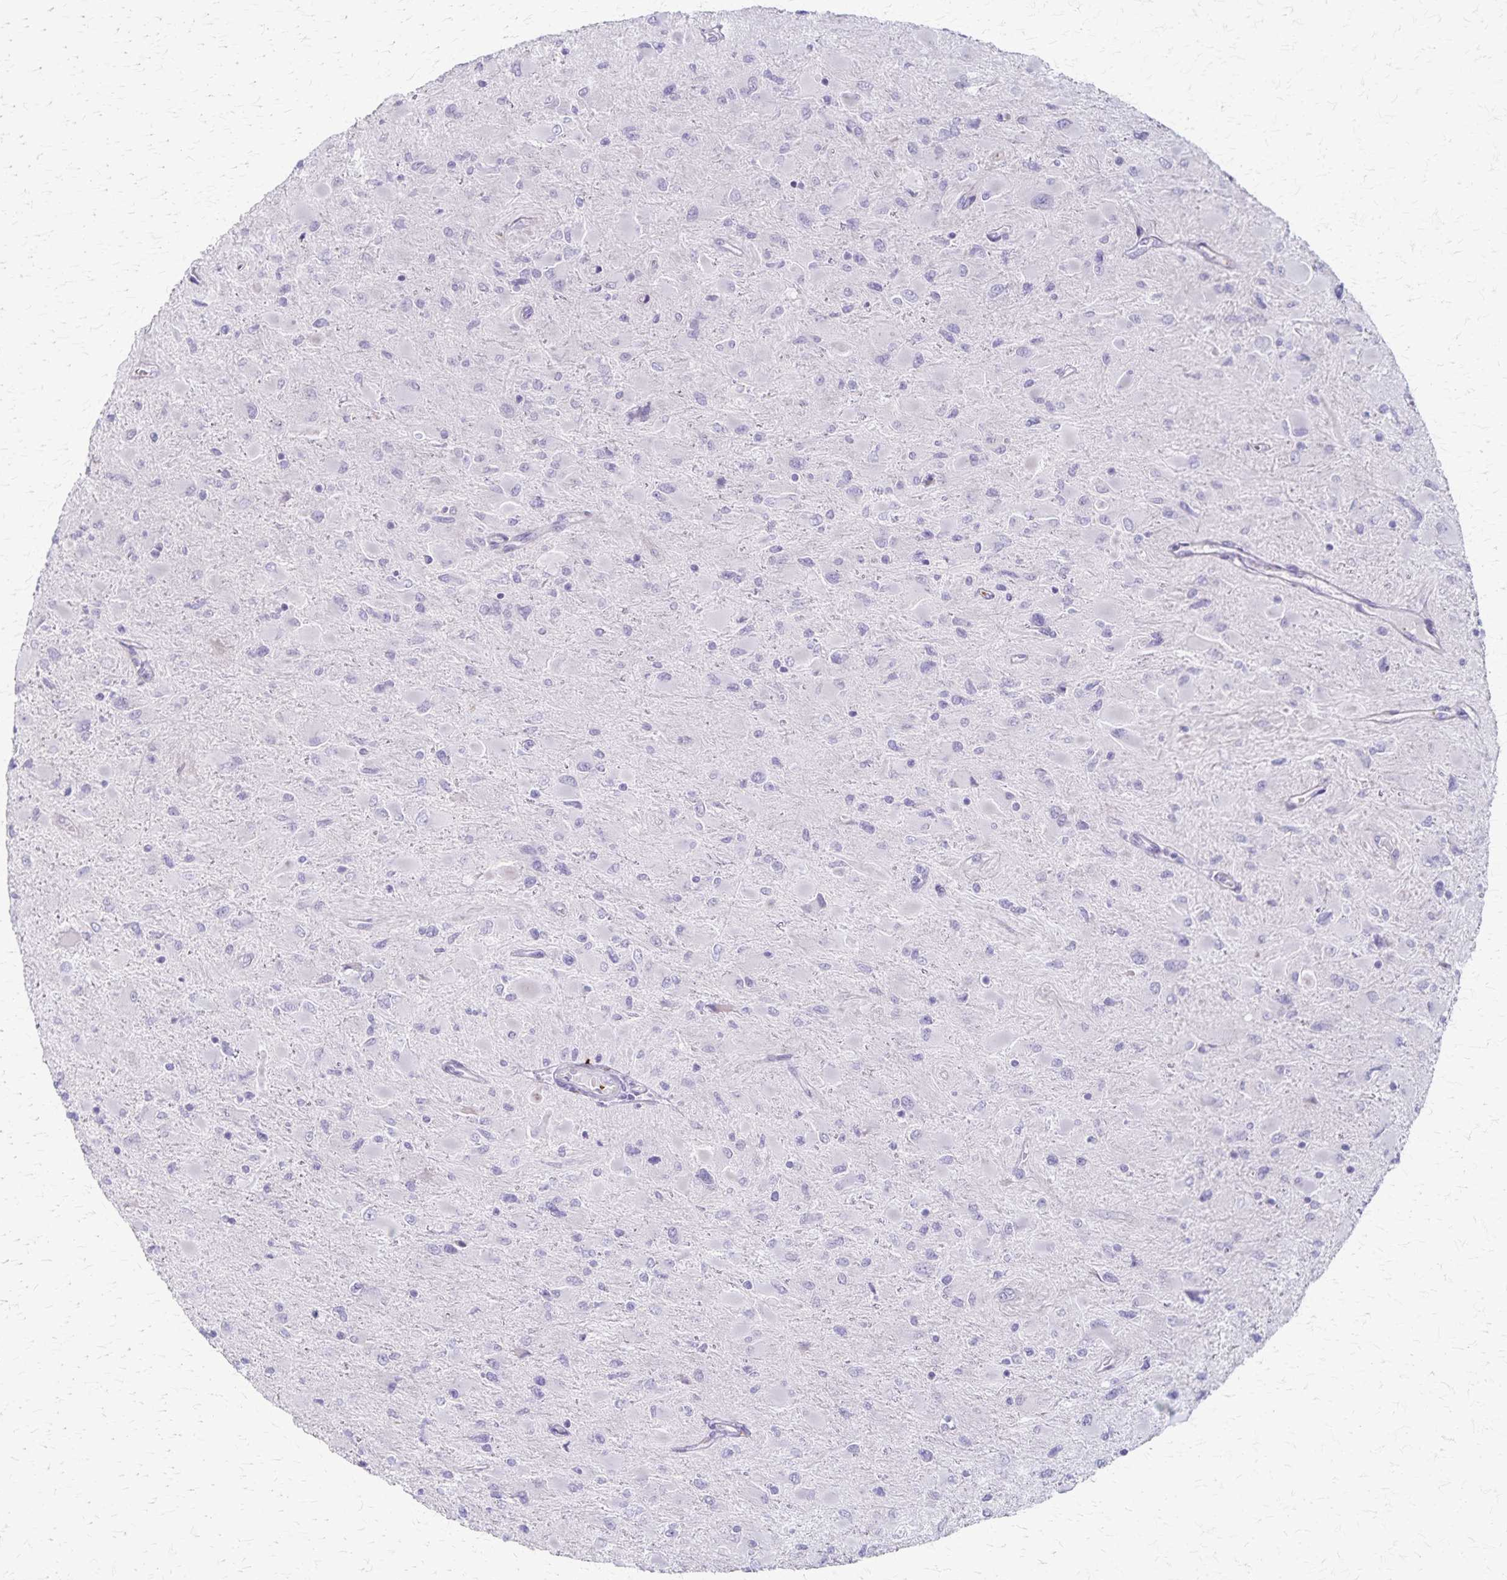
{"staining": {"intensity": "negative", "quantity": "none", "location": "none"}, "tissue": "glioma", "cell_type": "Tumor cells", "image_type": "cancer", "snomed": [{"axis": "morphology", "description": "Glioma, malignant, High grade"}, {"axis": "topography", "description": "Cerebral cortex"}], "caption": "Immunohistochemistry (IHC) image of human glioma stained for a protein (brown), which exhibits no expression in tumor cells.", "gene": "RASL10B", "patient": {"sex": "female", "age": 36}}